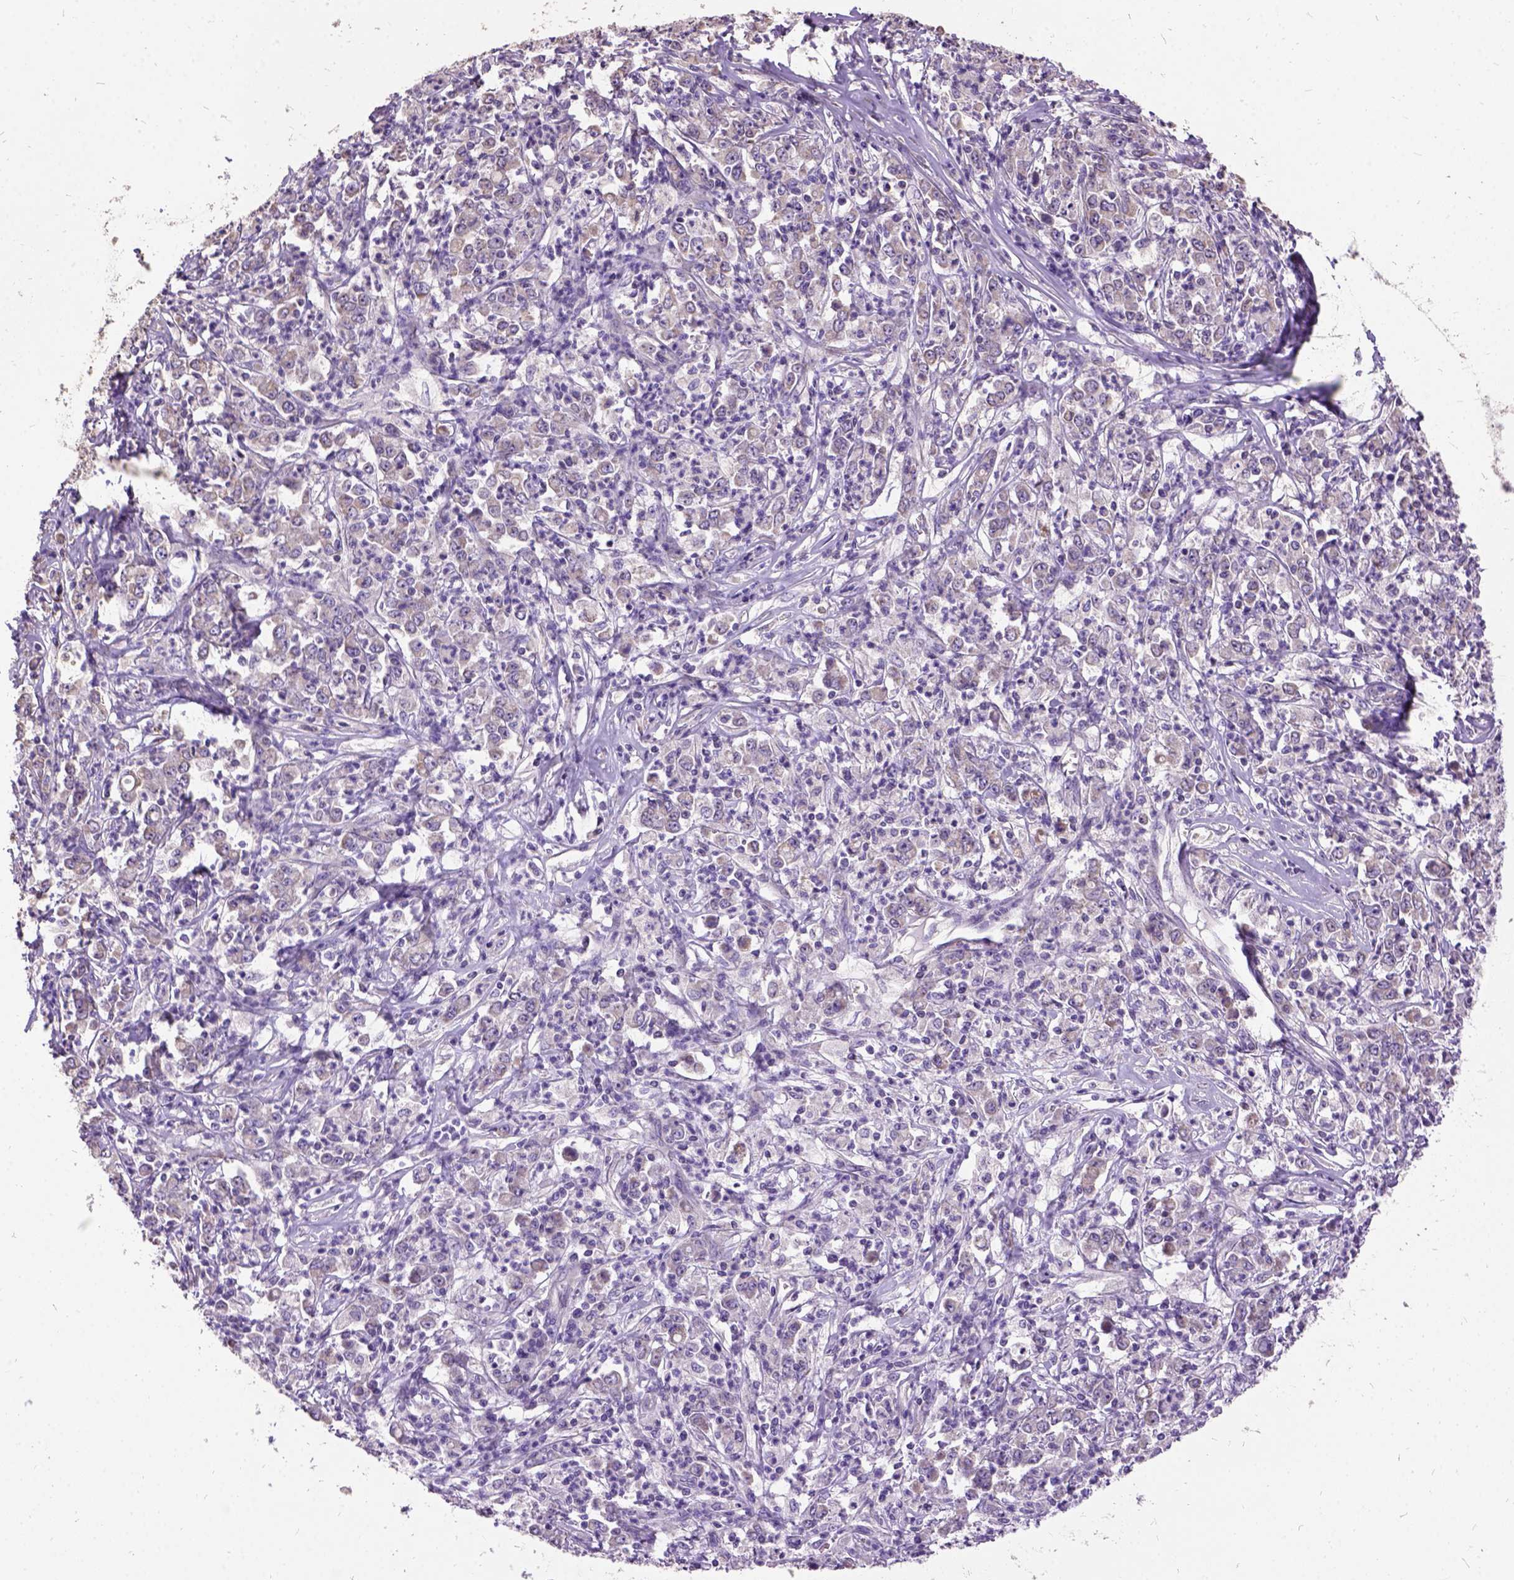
{"staining": {"intensity": "weak", "quantity": ">75%", "location": "cytoplasmic/membranous"}, "tissue": "stomach cancer", "cell_type": "Tumor cells", "image_type": "cancer", "snomed": [{"axis": "morphology", "description": "Adenocarcinoma, NOS"}, {"axis": "topography", "description": "Stomach, lower"}], "caption": "IHC micrograph of human stomach cancer stained for a protein (brown), which exhibits low levels of weak cytoplasmic/membranous positivity in about >75% of tumor cells.", "gene": "DQX1", "patient": {"sex": "female", "age": 71}}